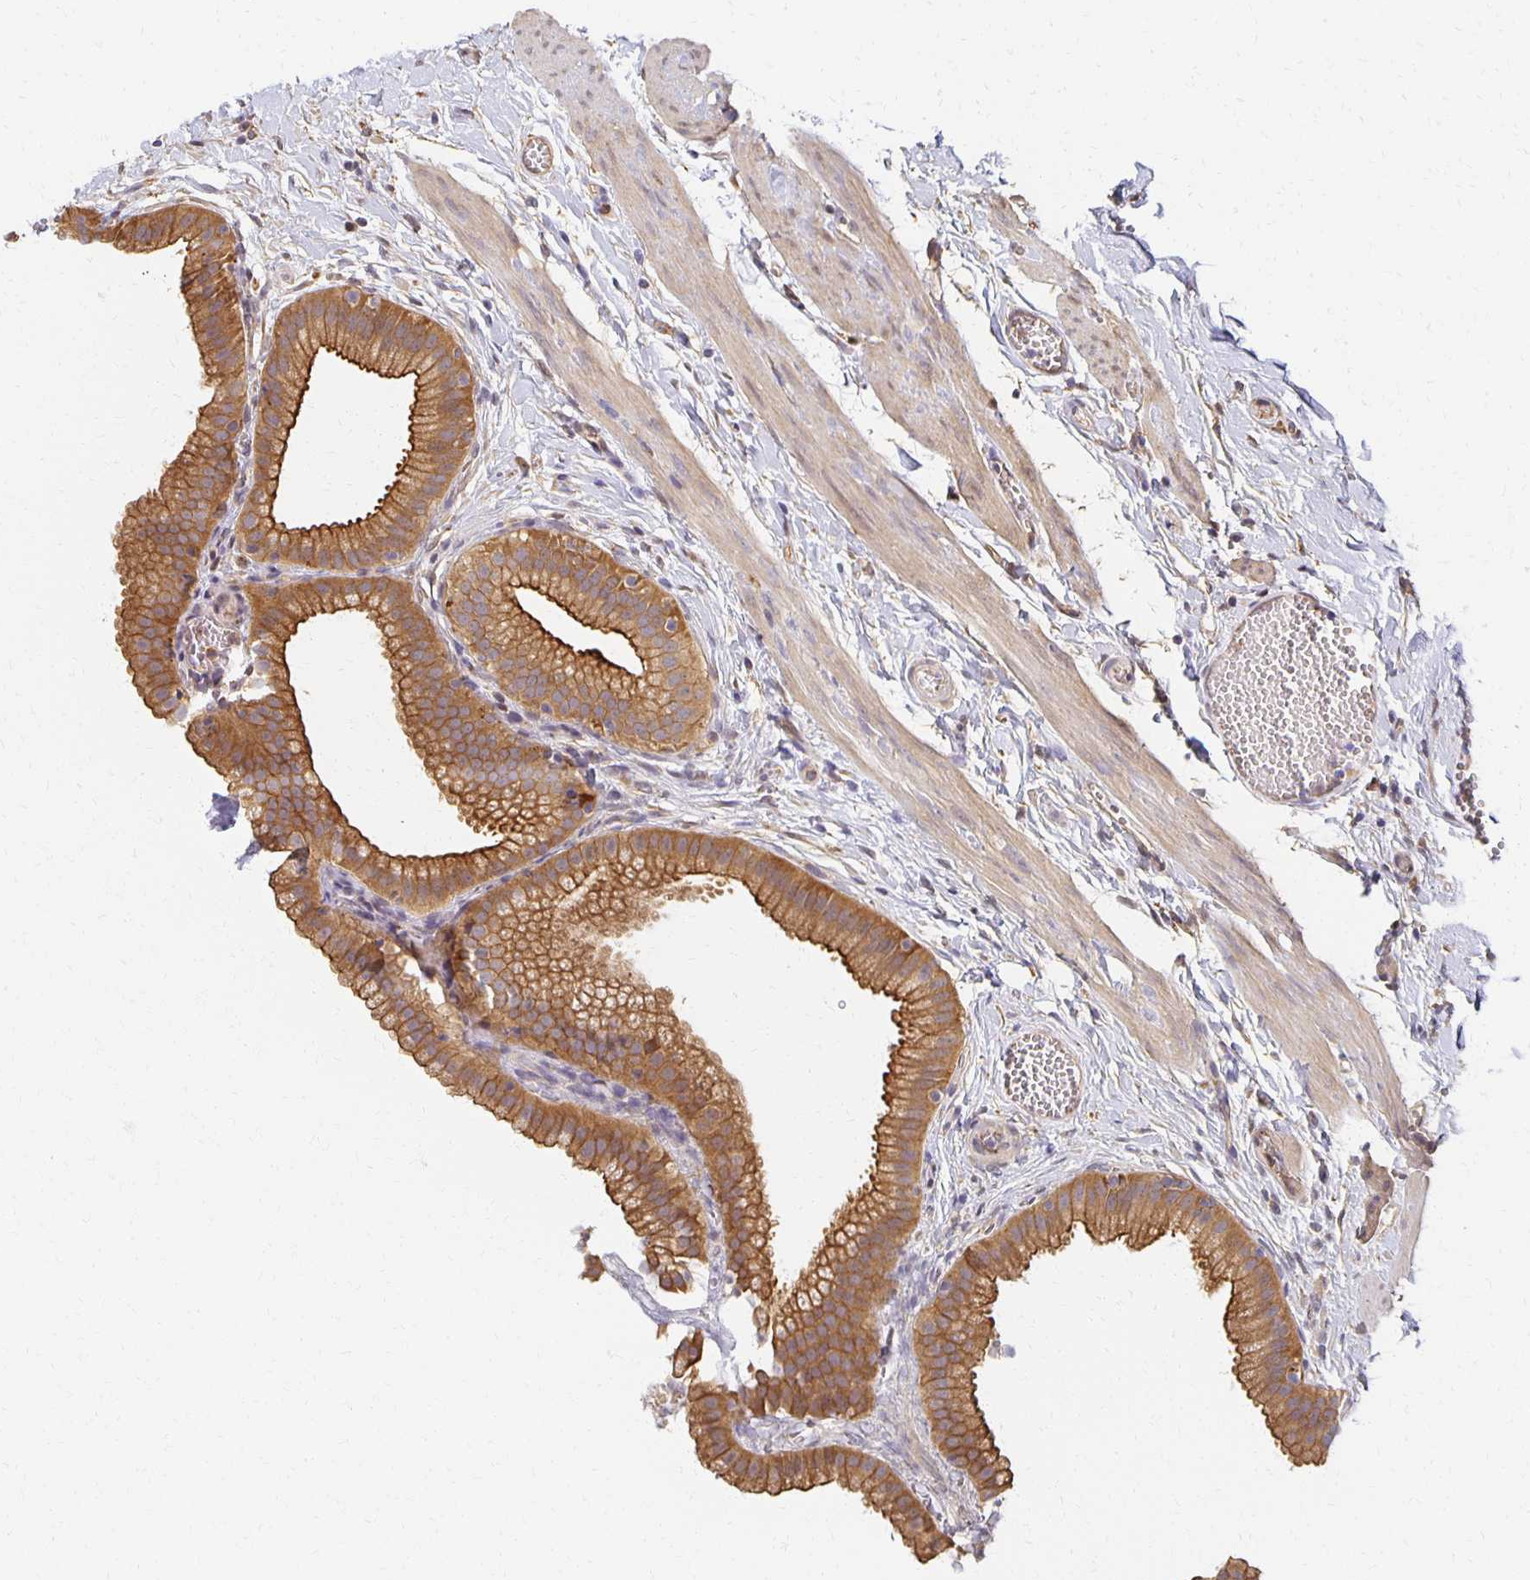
{"staining": {"intensity": "moderate", "quantity": ">75%", "location": "cytoplasmic/membranous"}, "tissue": "gallbladder", "cell_type": "Glandular cells", "image_type": "normal", "snomed": [{"axis": "morphology", "description": "Normal tissue, NOS"}, {"axis": "topography", "description": "Gallbladder"}], "caption": "Gallbladder stained with DAB (3,3'-diaminobenzidine) IHC exhibits medium levels of moderate cytoplasmic/membranous expression in approximately >75% of glandular cells.", "gene": "SORL1", "patient": {"sex": "female", "age": 63}}